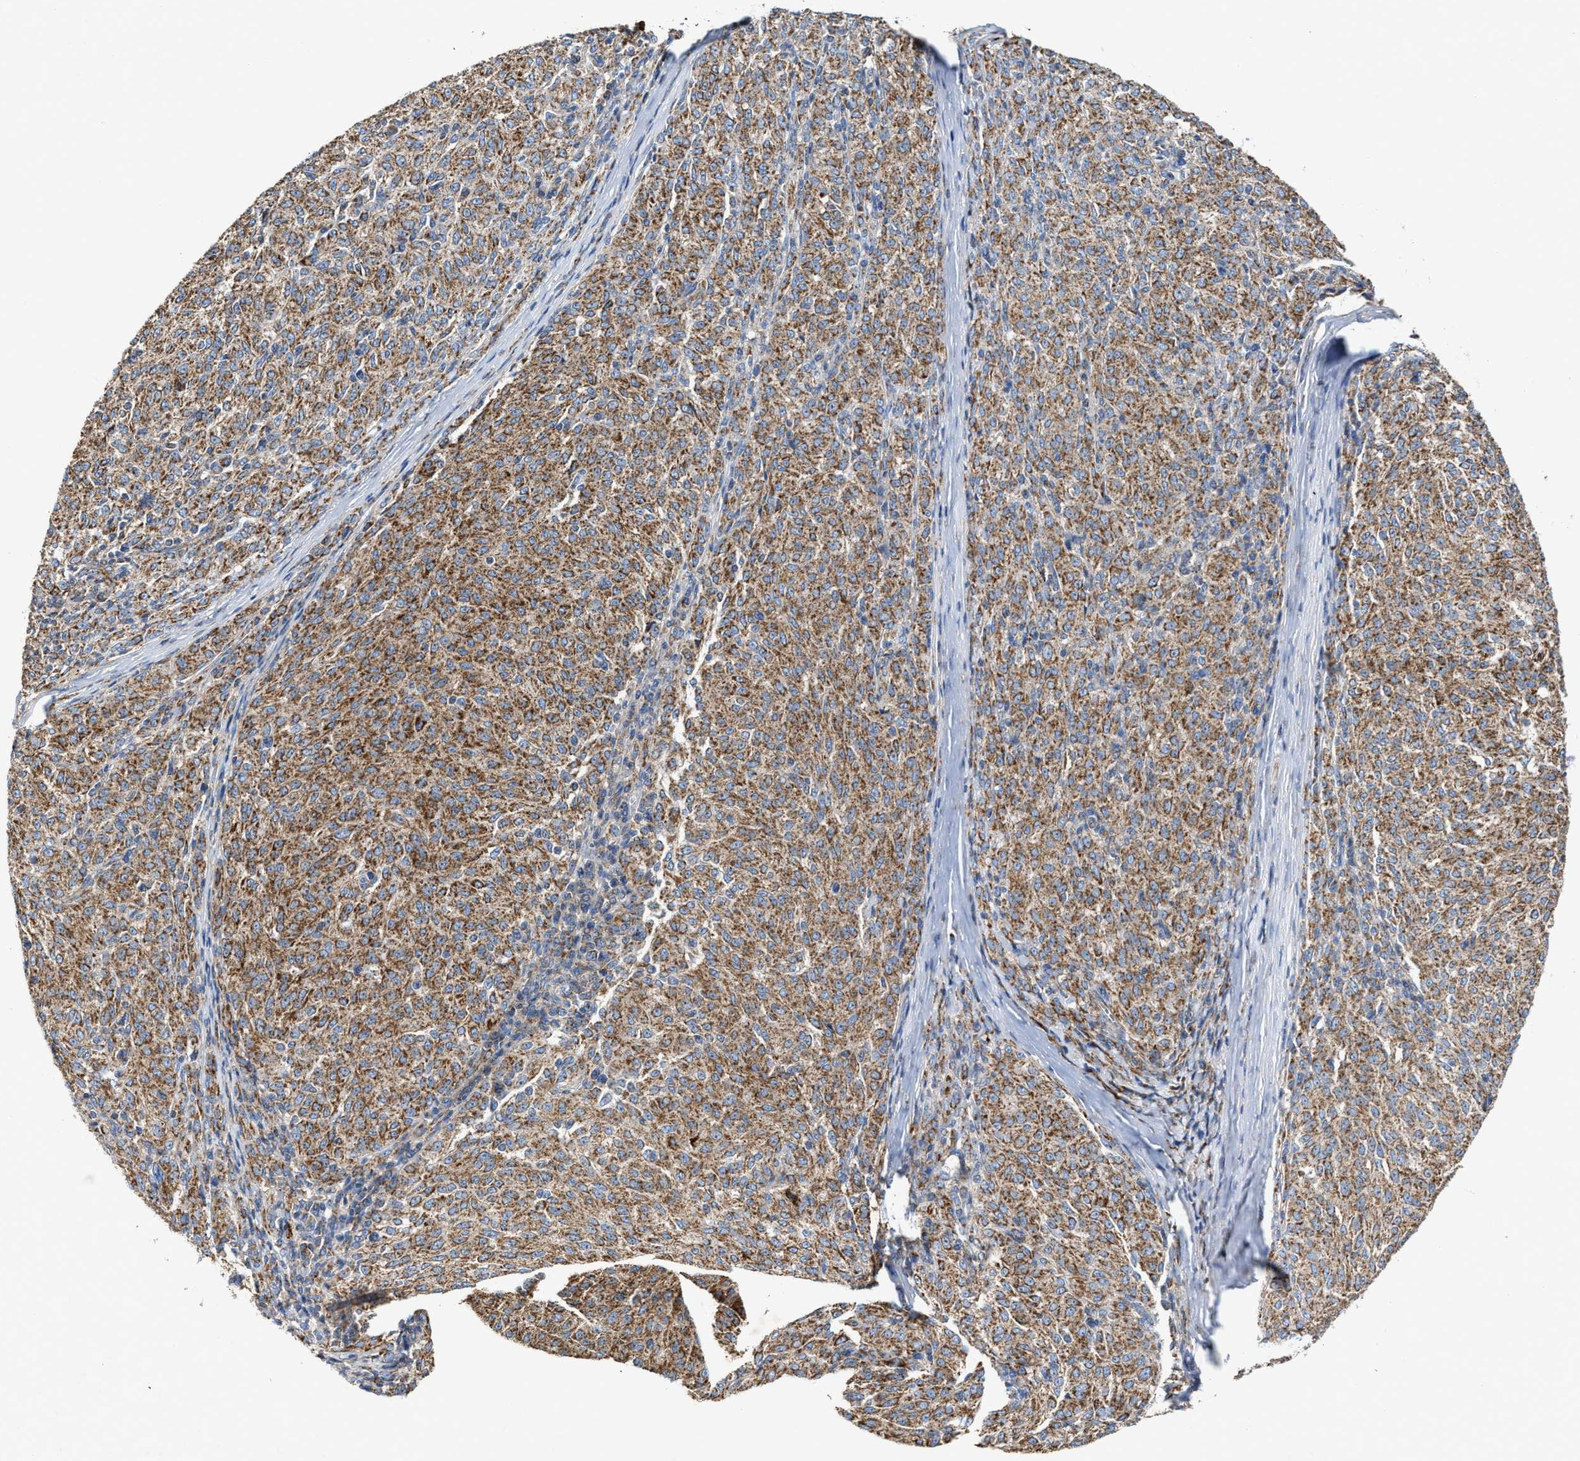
{"staining": {"intensity": "moderate", "quantity": ">75%", "location": "cytoplasmic/membranous"}, "tissue": "melanoma", "cell_type": "Tumor cells", "image_type": "cancer", "snomed": [{"axis": "morphology", "description": "Malignant melanoma, NOS"}, {"axis": "topography", "description": "Skin"}], "caption": "Tumor cells reveal medium levels of moderate cytoplasmic/membranous staining in approximately >75% of cells in malignant melanoma. The staining is performed using DAB brown chromogen to label protein expression. The nuclei are counter-stained blue using hematoxylin.", "gene": "MECR", "patient": {"sex": "female", "age": 72}}